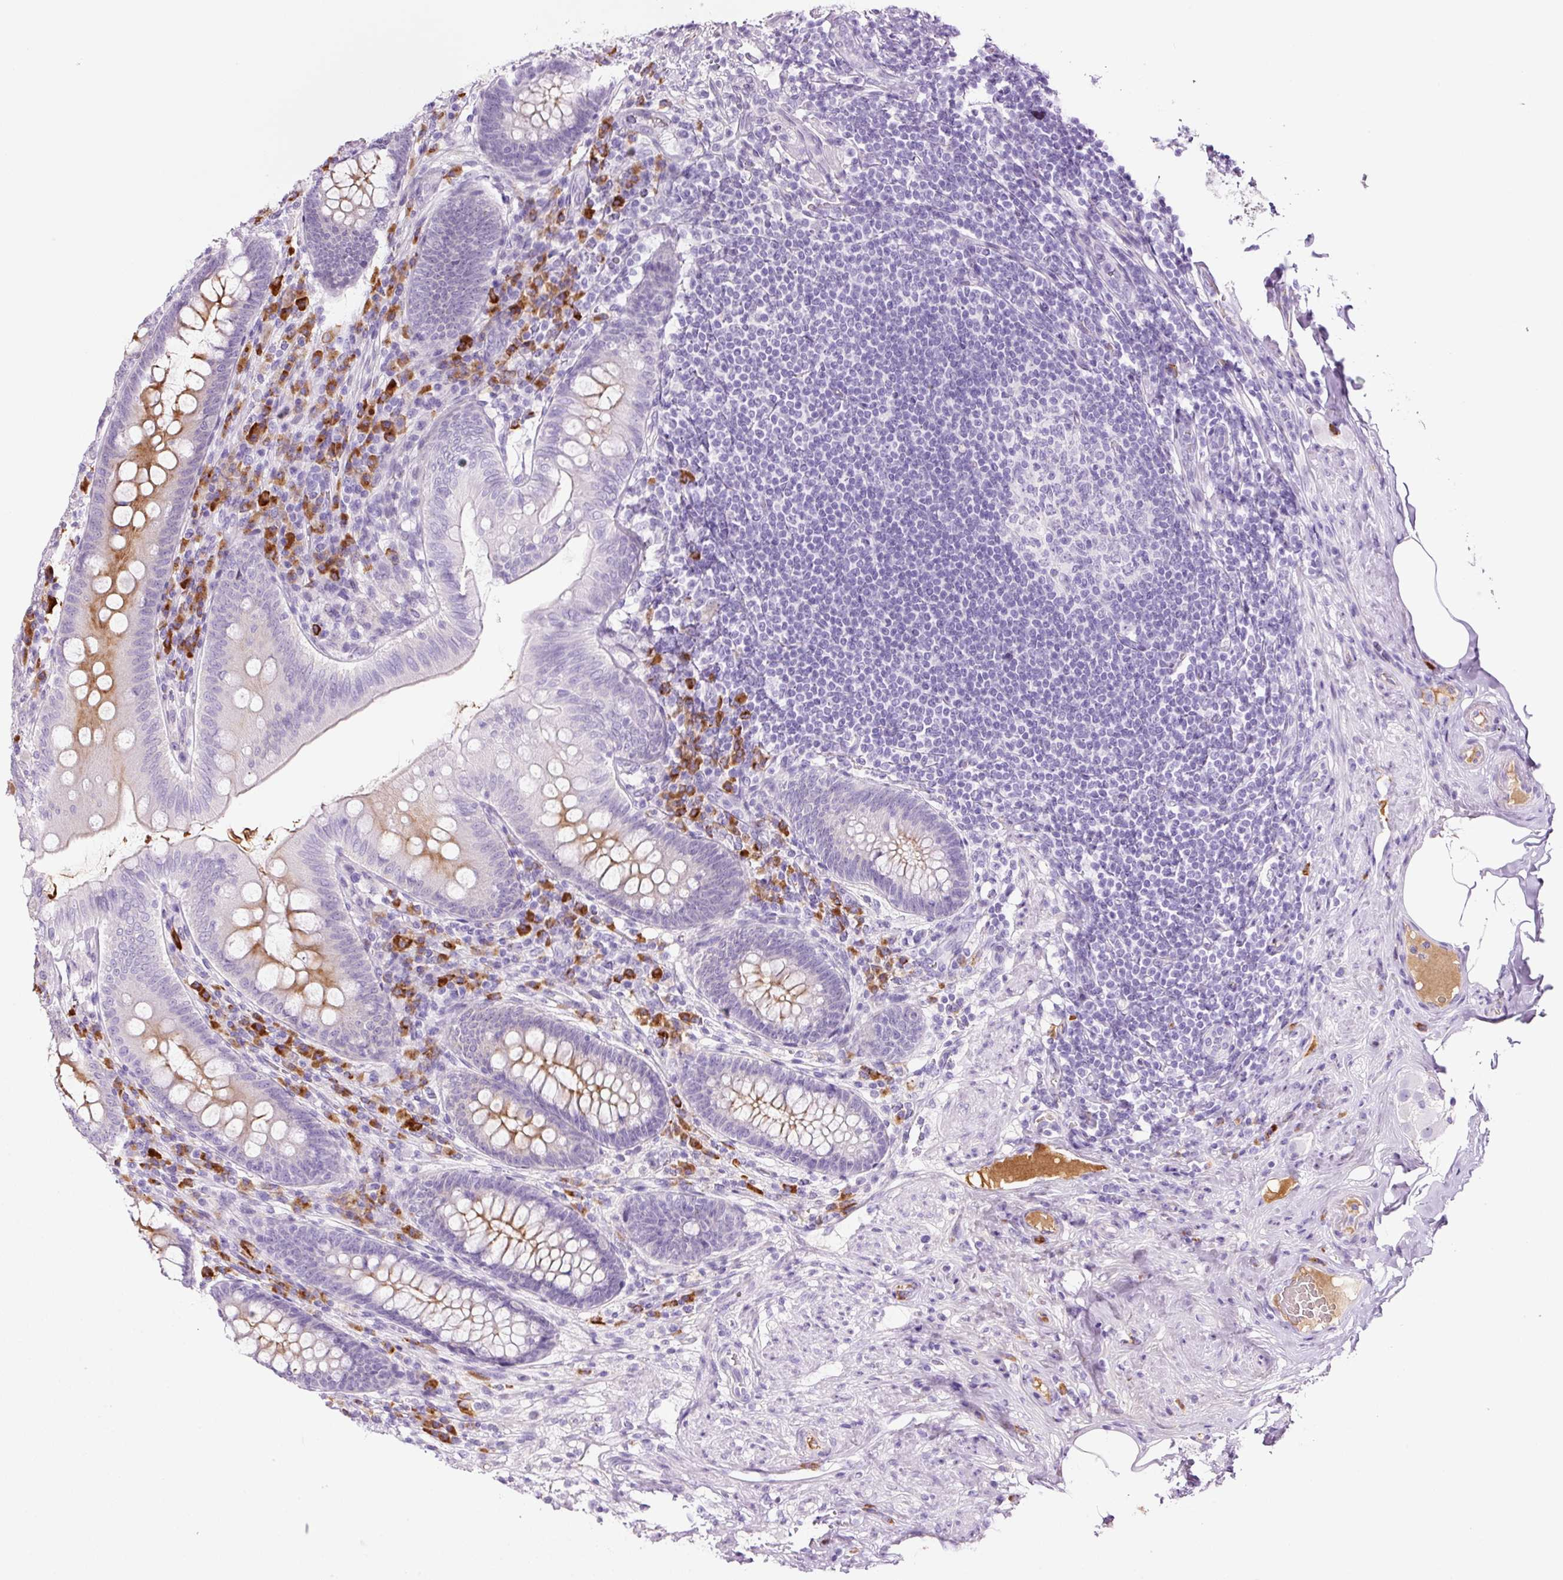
{"staining": {"intensity": "moderate", "quantity": "<25%", "location": "cytoplasmic/membranous"}, "tissue": "appendix", "cell_type": "Glandular cells", "image_type": "normal", "snomed": [{"axis": "morphology", "description": "Normal tissue, NOS"}, {"axis": "topography", "description": "Appendix"}], "caption": "Immunohistochemical staining of unremarkable appendix exhibits low levels of moderate cytoplasmic/membranous staining in about <25% of glandular cells.", "gene": "KLF1", "patient": {"sex": "male", "age": 71}}